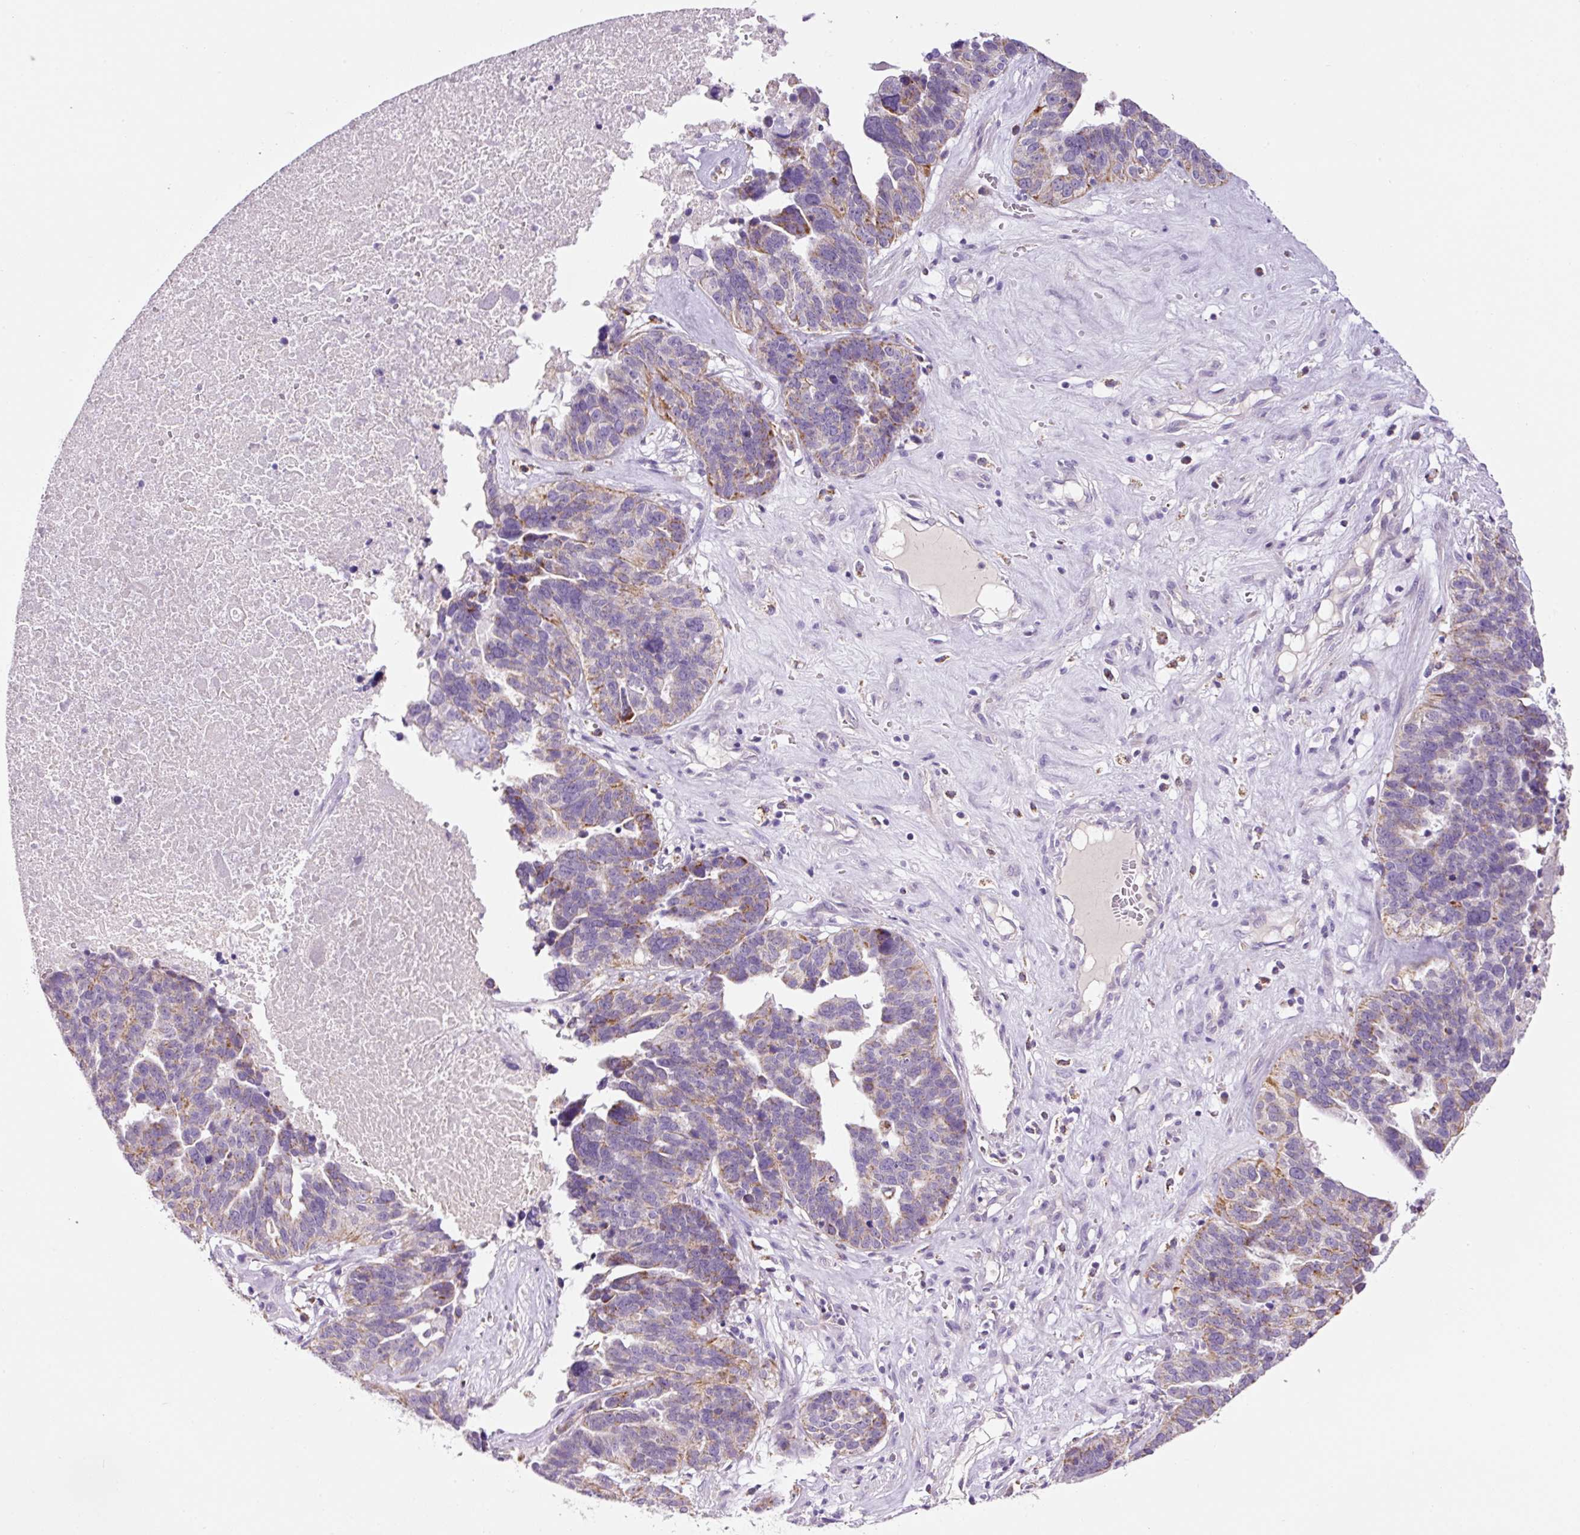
{"staining": {"intensity": "moderate", "quantity": "<25%", "location": "cytoplasmic/membranous"}, "tissue": "ovarian cancer", "cell_type": "Tumor cells", "image_type": "cancer", "snomed": [{"axis": "morphology", "description": "Cystadenocarcinoma, serous, NOS"}, {"axis": "topography", "description": "Ovary"}], "caption": "Ovarian cancer stained with DAB (3,3'-diaminobenzidine) immunohistochemistry (IHC) exhibits low levels of moderate cytoplasmic/membranous staining in approximately <25% of tumor cells.", "gene": "PCK2", "patient": {"sex": "female", "age": 59}}